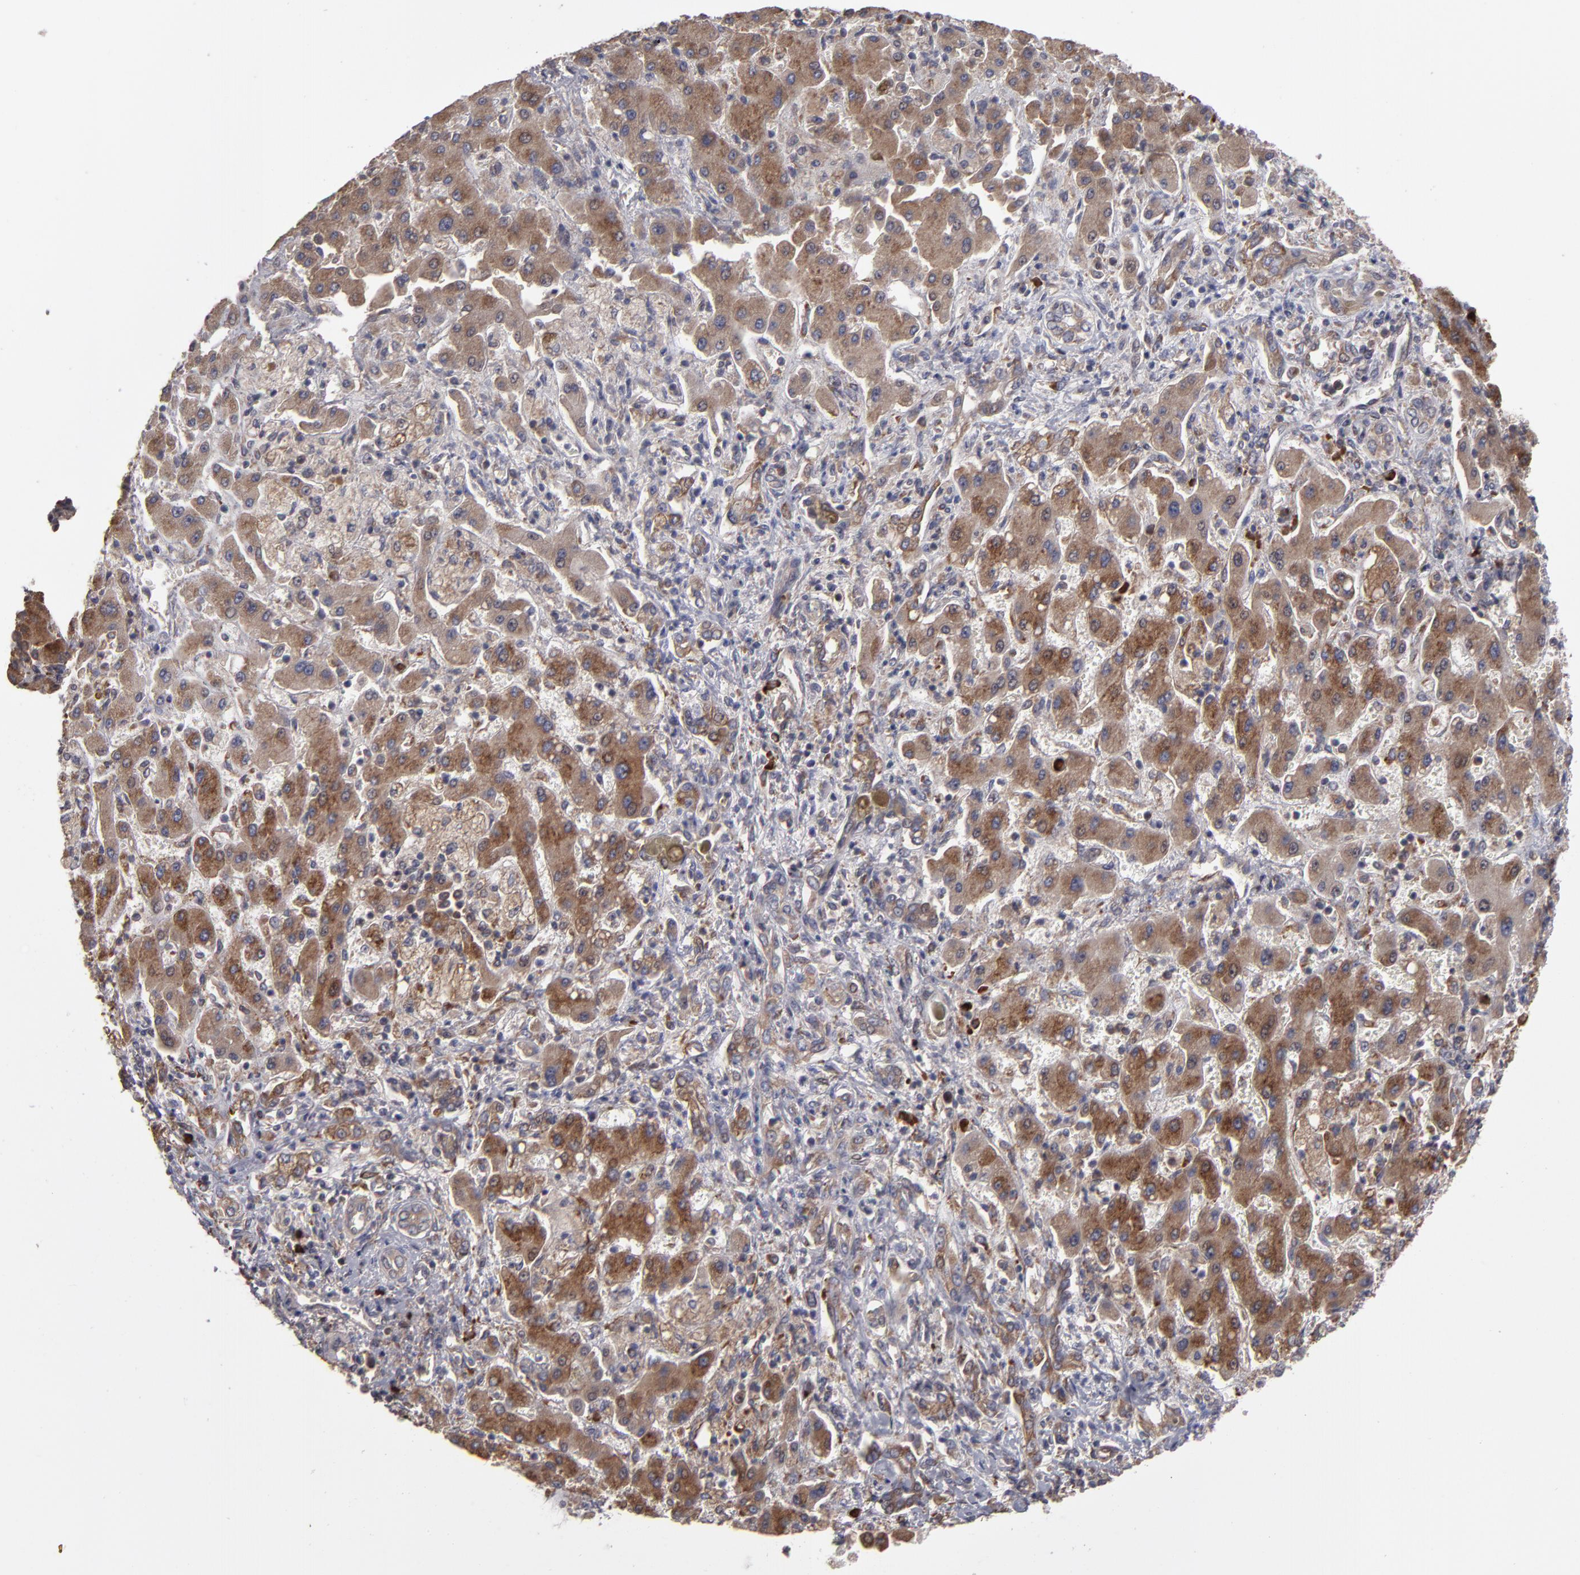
{"staining": {"intensity": "moderate", "quantity": ">75%", "location": "cytoplasmic/membranous"}, "tissue": "liver cancer", "cell_type": "Tumor cells", "image_type": "cancer", "snomed": [{"axis": "morphology", "description": "Cholangiocarcinoma"}, {"axis": "topography", "description": "Liver"}], "caption": "Brown immunohistochemical staining in liver cholangiocarcinoma displays moderate cytoplasmic/membranous staining in approximately >75% of tumor cells.", "gene": "SND1", "patient": {"sex": "male", "age": 50}}